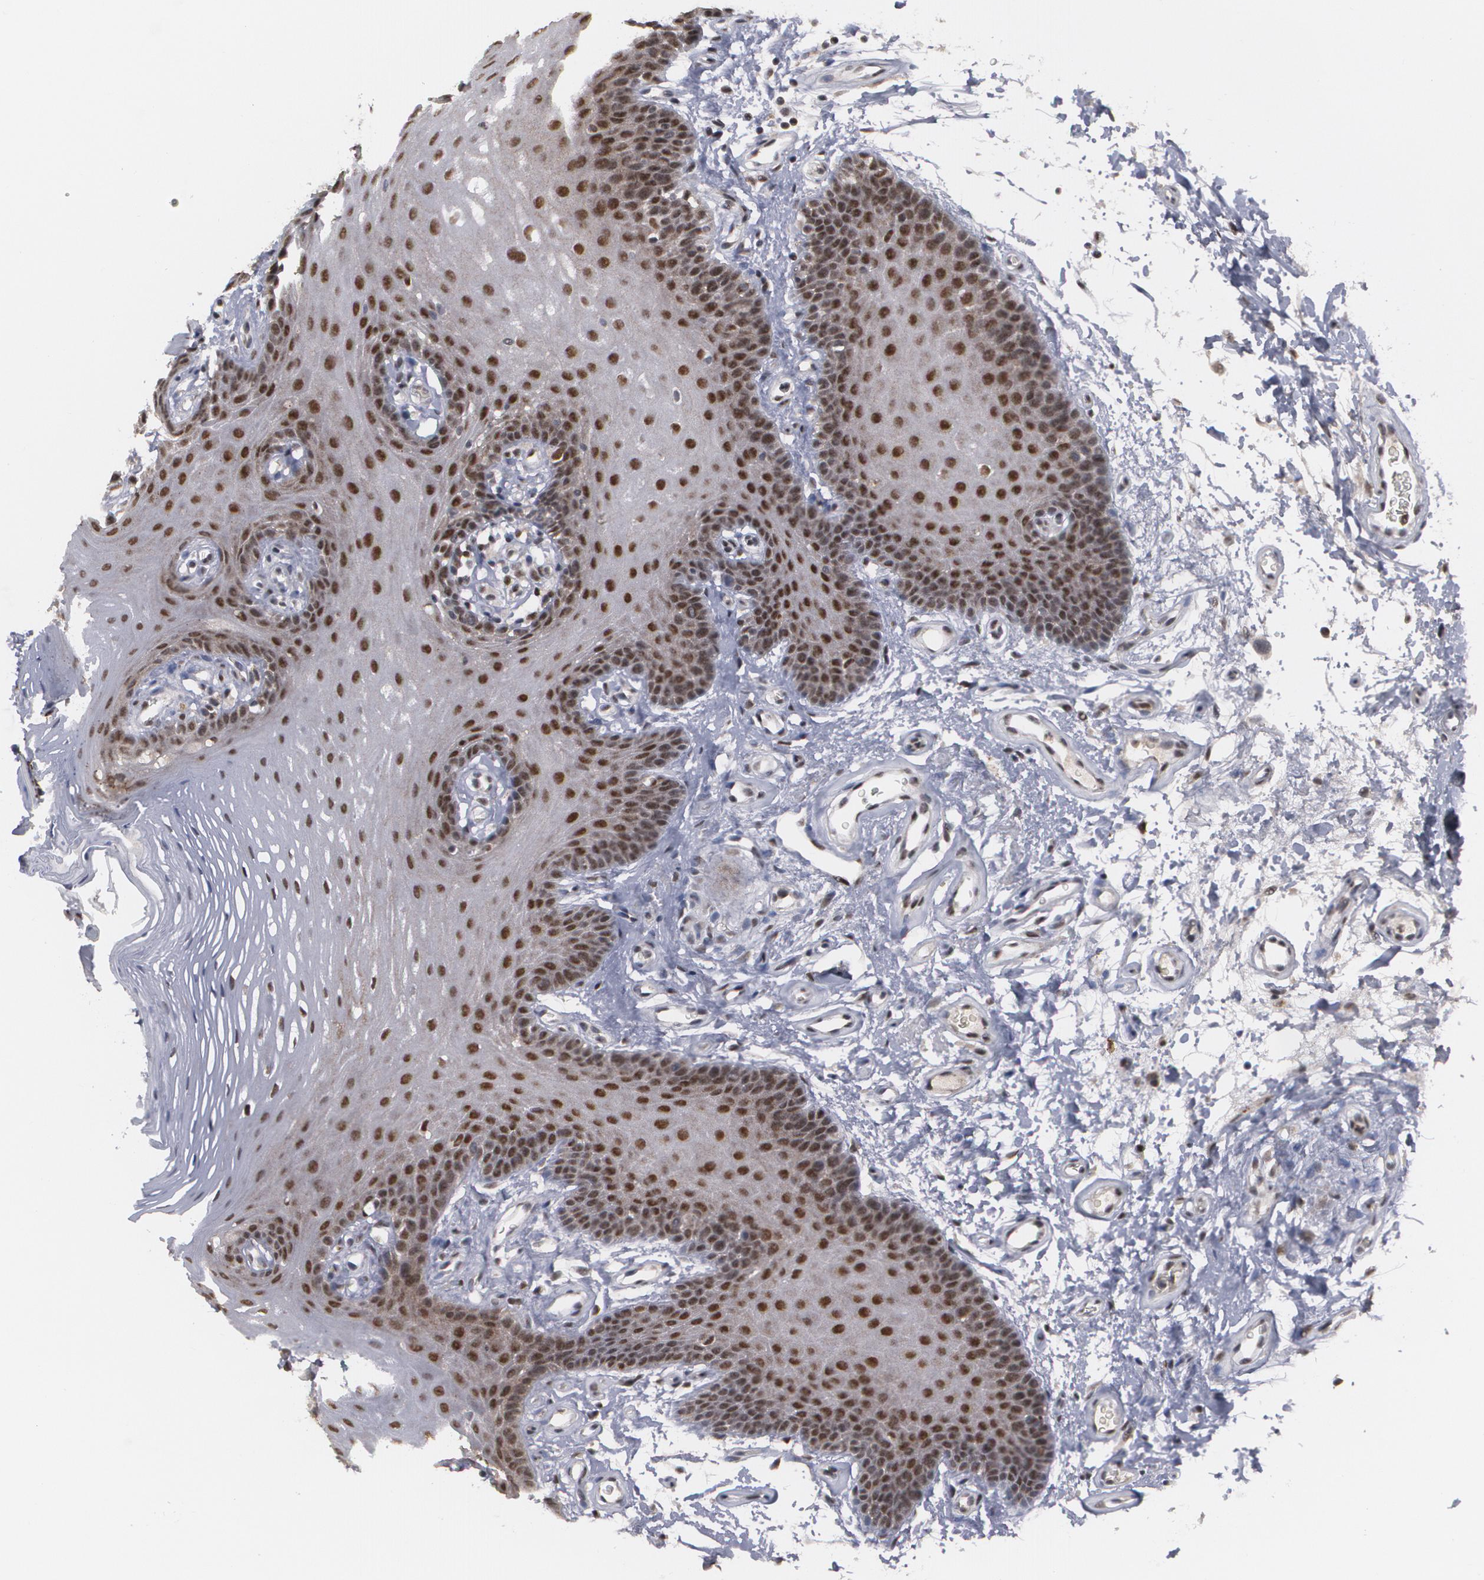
{"staining": {"intensity": "moderate", "quantity": ">75%", "location": "nuclear"}, "tissue": "oral mucosa", "cell_type": "Squamous epithelial cells", "image_type": "normal", "snomed": [{"axis": "morphology", "description": "Normal tissue, NOS"}, {"axis": "topography", "description": "Oral tissue"}], "caption": "Immunohistochemistry photomicrograph of normal human oral mucosa stained for a protein (brown), which reveals medium levels of moderate nuclear expression in about >75% of squamous epithelial cells.", "gene": "INTS6L", "patient": {"sex": "male", "age": 62}}